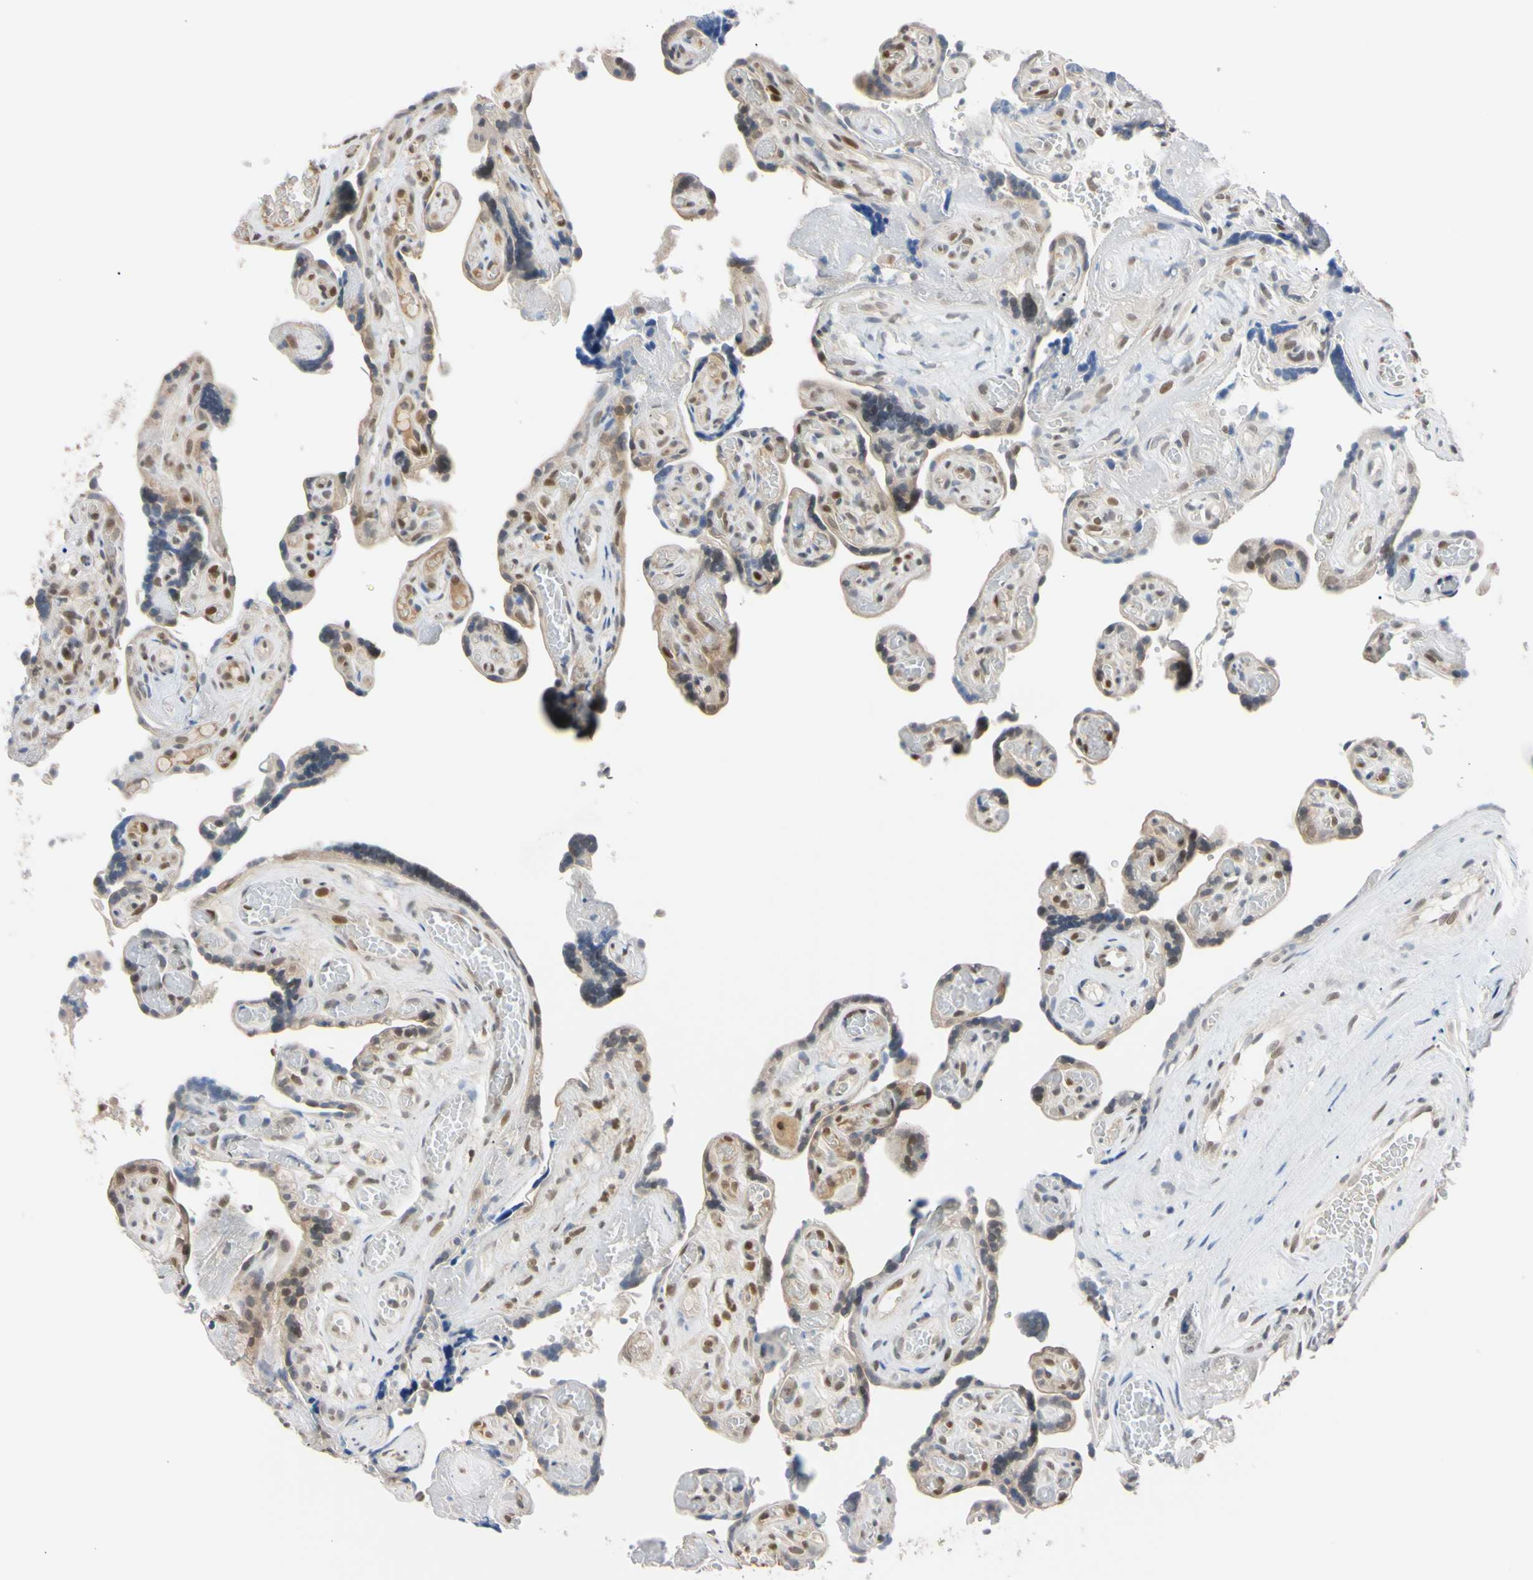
{"staining": {"intensity": "moderate", "quantity": "25%-75%", "location": "nuclear"}, "tissue": "placenta", "cell_type": "Trophoblastic cells", "image_type": "normal", "snomed": [{"axis": "morphology", "description": "Normal tissue, NOS"}, {"axis": "topography", "description": "Placenta"}], "caption": "Trophoblastic cells exhibit medium levels of moderate nuclear expression in about 25%-75% of cells in unremarkable human placenta.", "gene": "UBE2I", "patient": {"sex": "female", "age": 30}}